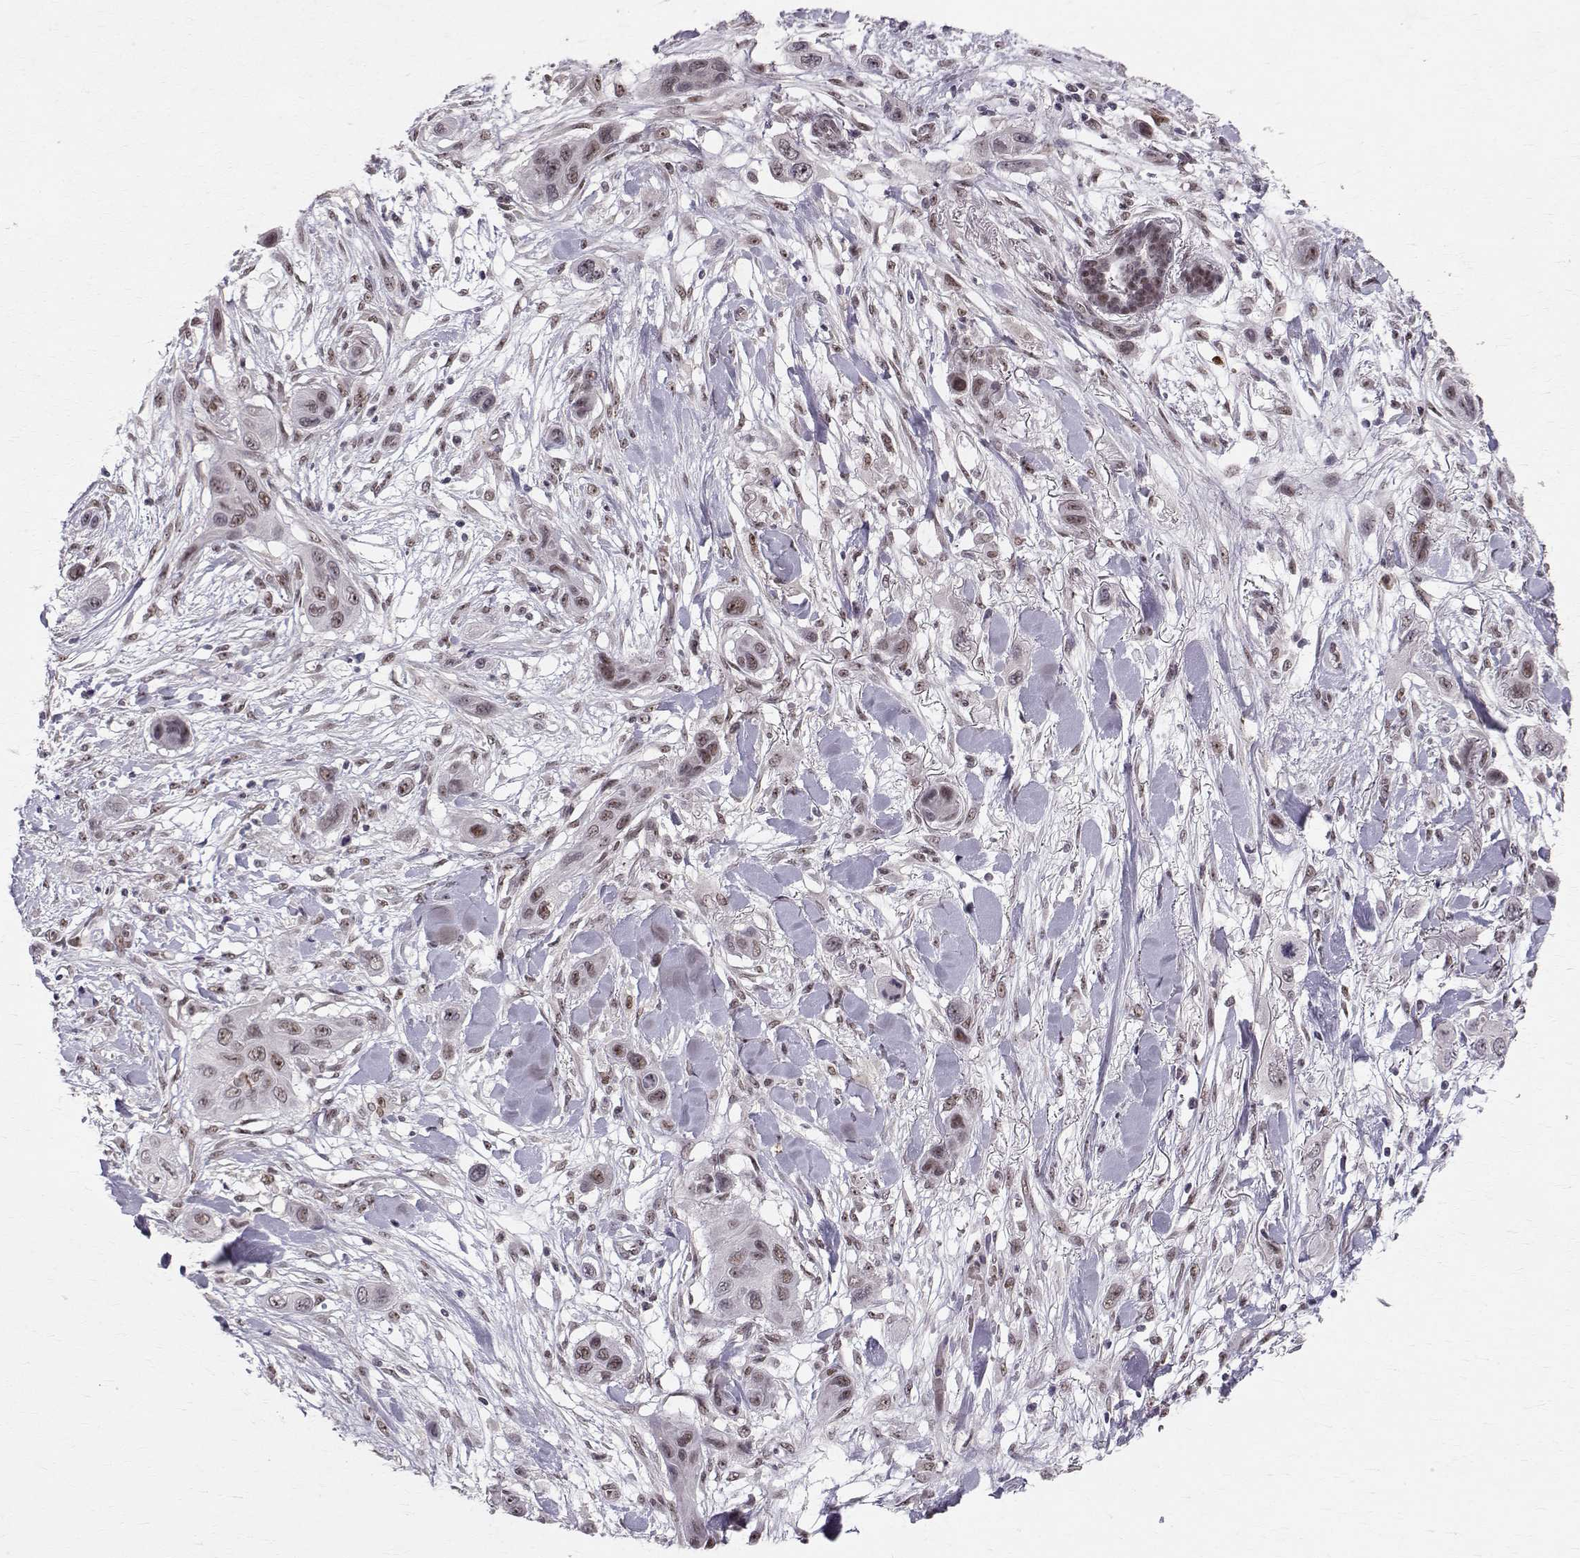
{"staining": {"intensity": "weak", "quantity": "25%-75%", "location": "nuclear"}, "tissue": "skin cancer", "cell_type": "Tumor cells", "image_type": "cancer", "snomed": [{"axis": "morphology", "description": "Squamous cell carcinoma, NOS"}, {"axis": "topography", "description": "Skin"}], "caption": "Immunohistochemical staining of squamous cell carcinoma (skin) reveals low levels of weak nuclear protein positivity in about 25%-75% of tumor cells. (brown staining indicates protein expression, while blue staining denotes nuclei).", "gene": "RPP38", "patient": {"sex": "male", "age": 79}}